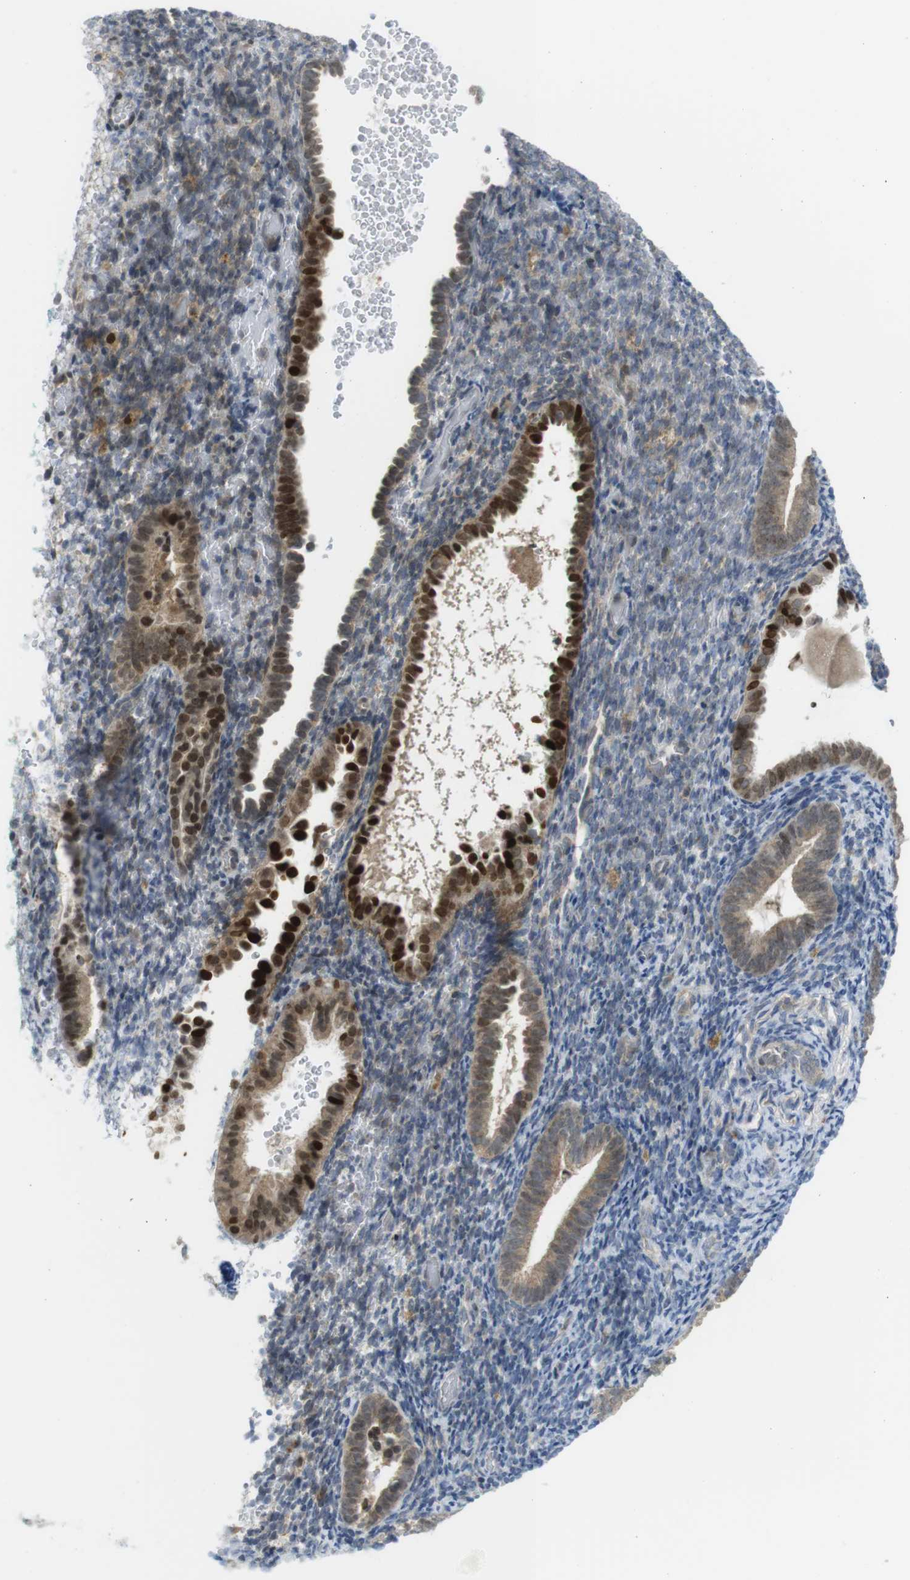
{"staining": {"intensity": "weak", "quantity": "25%-75%", "location": "cytoplasmic/membranous"}, "tissue": "endometrium", "cell_type": "Cells in endometrial stroma", "image_type": "normal", "snomed": [{"axis": "morphology", "description": "Normal tissue, NOS"}, {"axis": "topography", "description": "Endometrium"}], "caption": "Cells in endometrial stroma show low levels of weak cytoplasmic/membranous staining in about 25%-75% of cells in benign human endometrium.", "gene": "RCC1", "patient": {"sex": "female", "age": 51}}